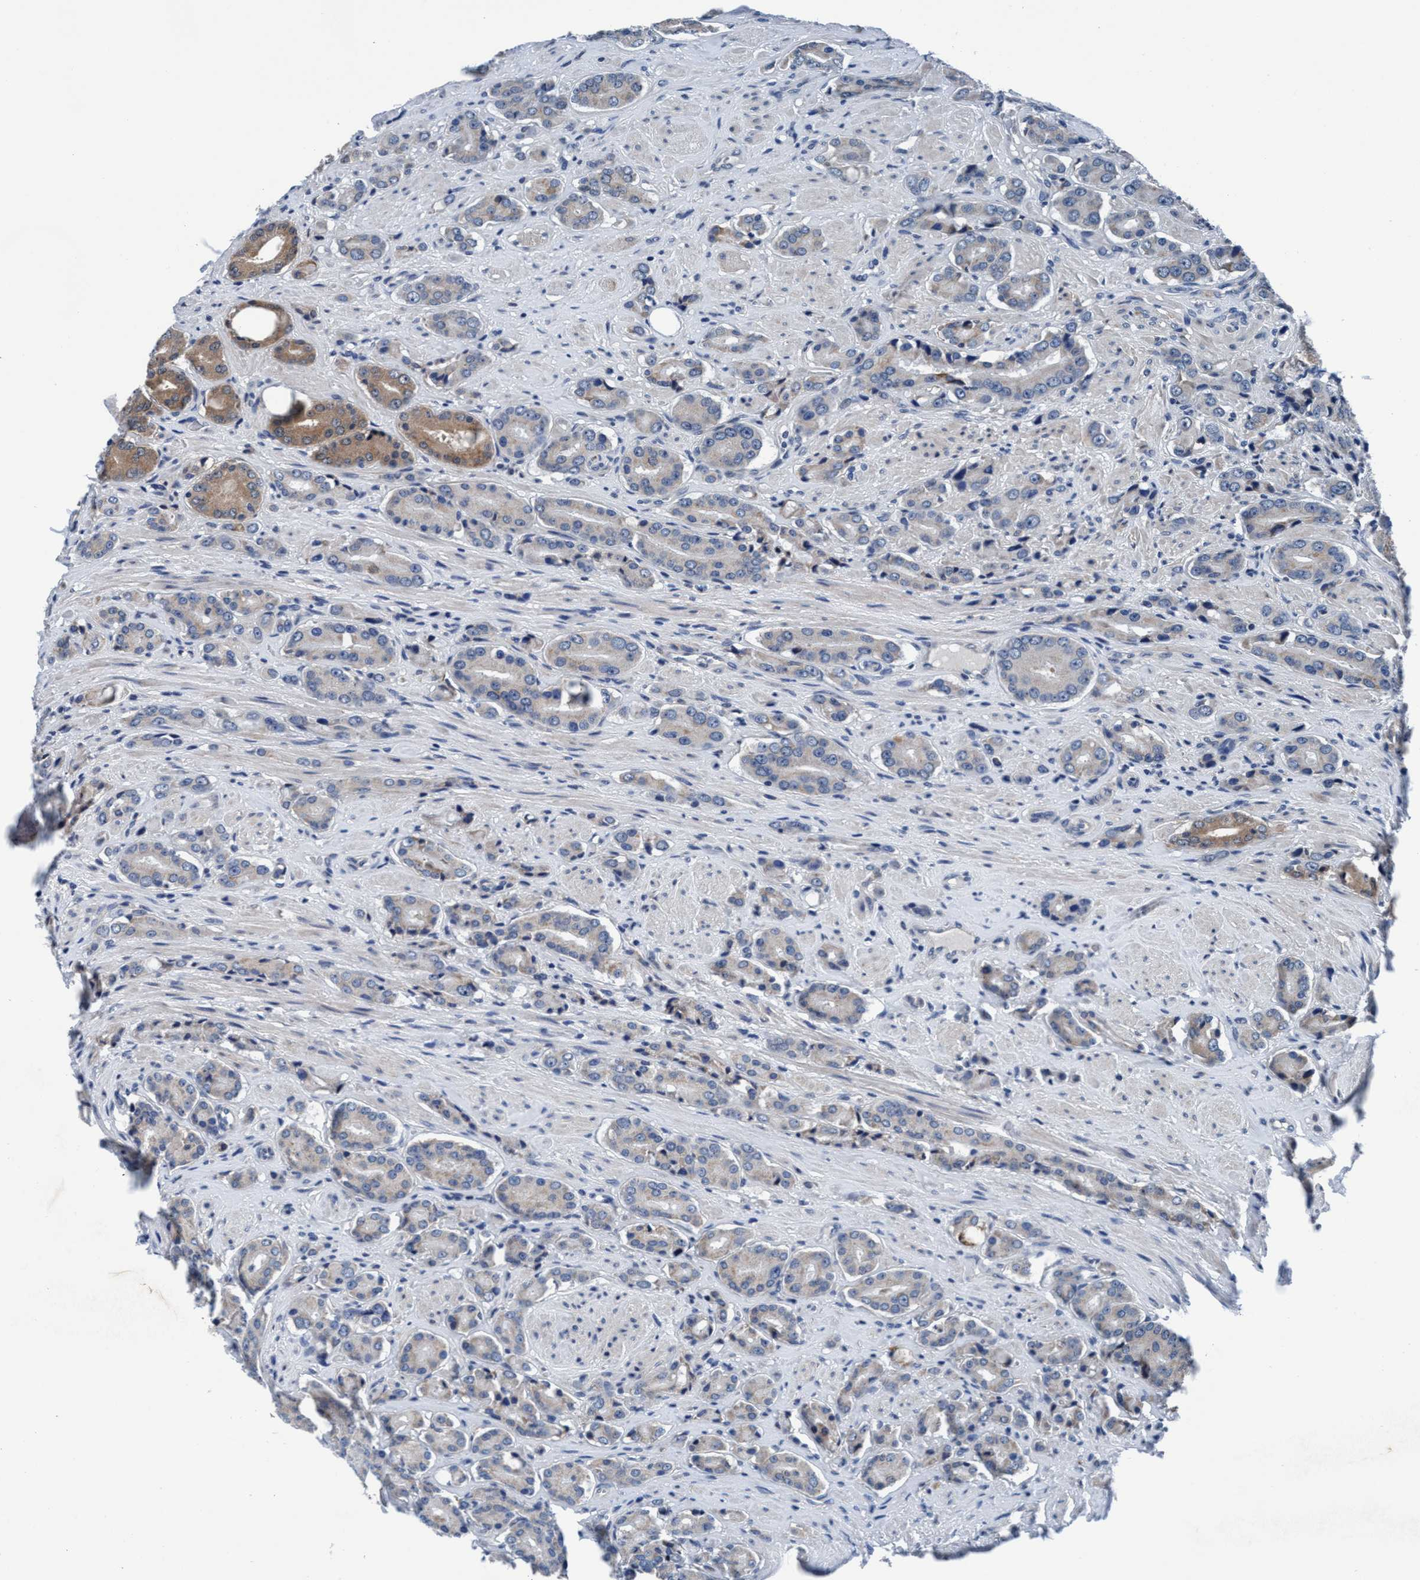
{"staining": {"intensity": "moderate", "quantity": "25%-75%", "location": "cytoplasmic/membranous"}, "tissue": "prostate cancer", "cell_type": "Tumor cells", "image_type": "cancer", "snomed": [{"axis": "morphology", "description": "Adenocarcinoma, High grade"}, {"axis": "topography", "description": "Prostate"}], "caption": "There is medium levels of moderate cytoplasmic/membranous expression in tumor cells of prostate cancer (adenocarcinoma (high-grade)), as demonstrated by immunohistochemical staining (brown color).", "gene": "TMEM94", "patient": {"sex": "male", "age": 71}}